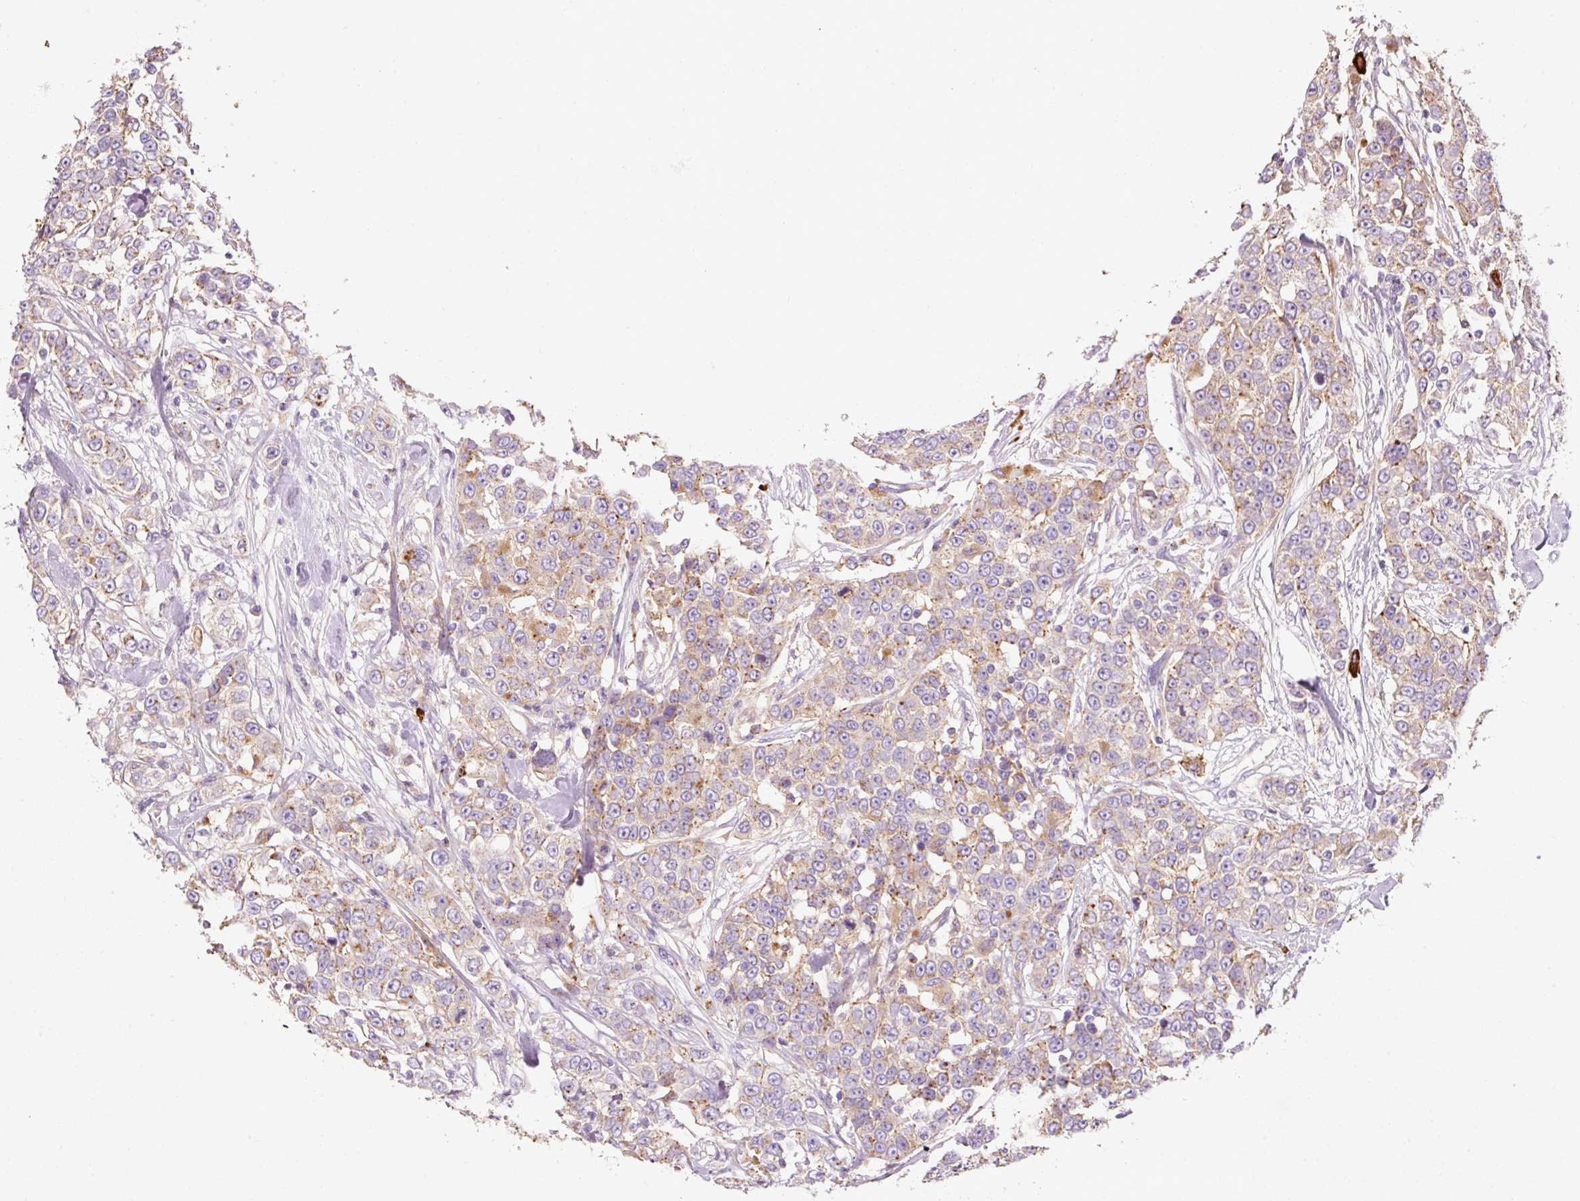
{"staining": {"intensity": "moderate", "quantity": "25%-75%", "location": "cytoplasmic/membranous"}, "tissue": "urothelial cancer", "cell_type": "Tumor cells", "image_type": "cancer", "snomed": [{"axis": "morphology", "description": "Urothelial carcinoma, High grade"}, {"axis": "topography", "description": "Urinary bladder"}], "caption": "High-grade urothelial carcinoma was stained to show a protein in brown. There is medium levels of moderate cytoplasmic/membranous positivity in approximately 25%-75% of tumor cells. The staining was performed using DAB (3,3'-diaminobenzidine), with brown indicating positive protein expression. Nuclei are stained blue with hematoxylin.", "gene": "TMC8", "patient": {"sex": "female", "age": 80}}